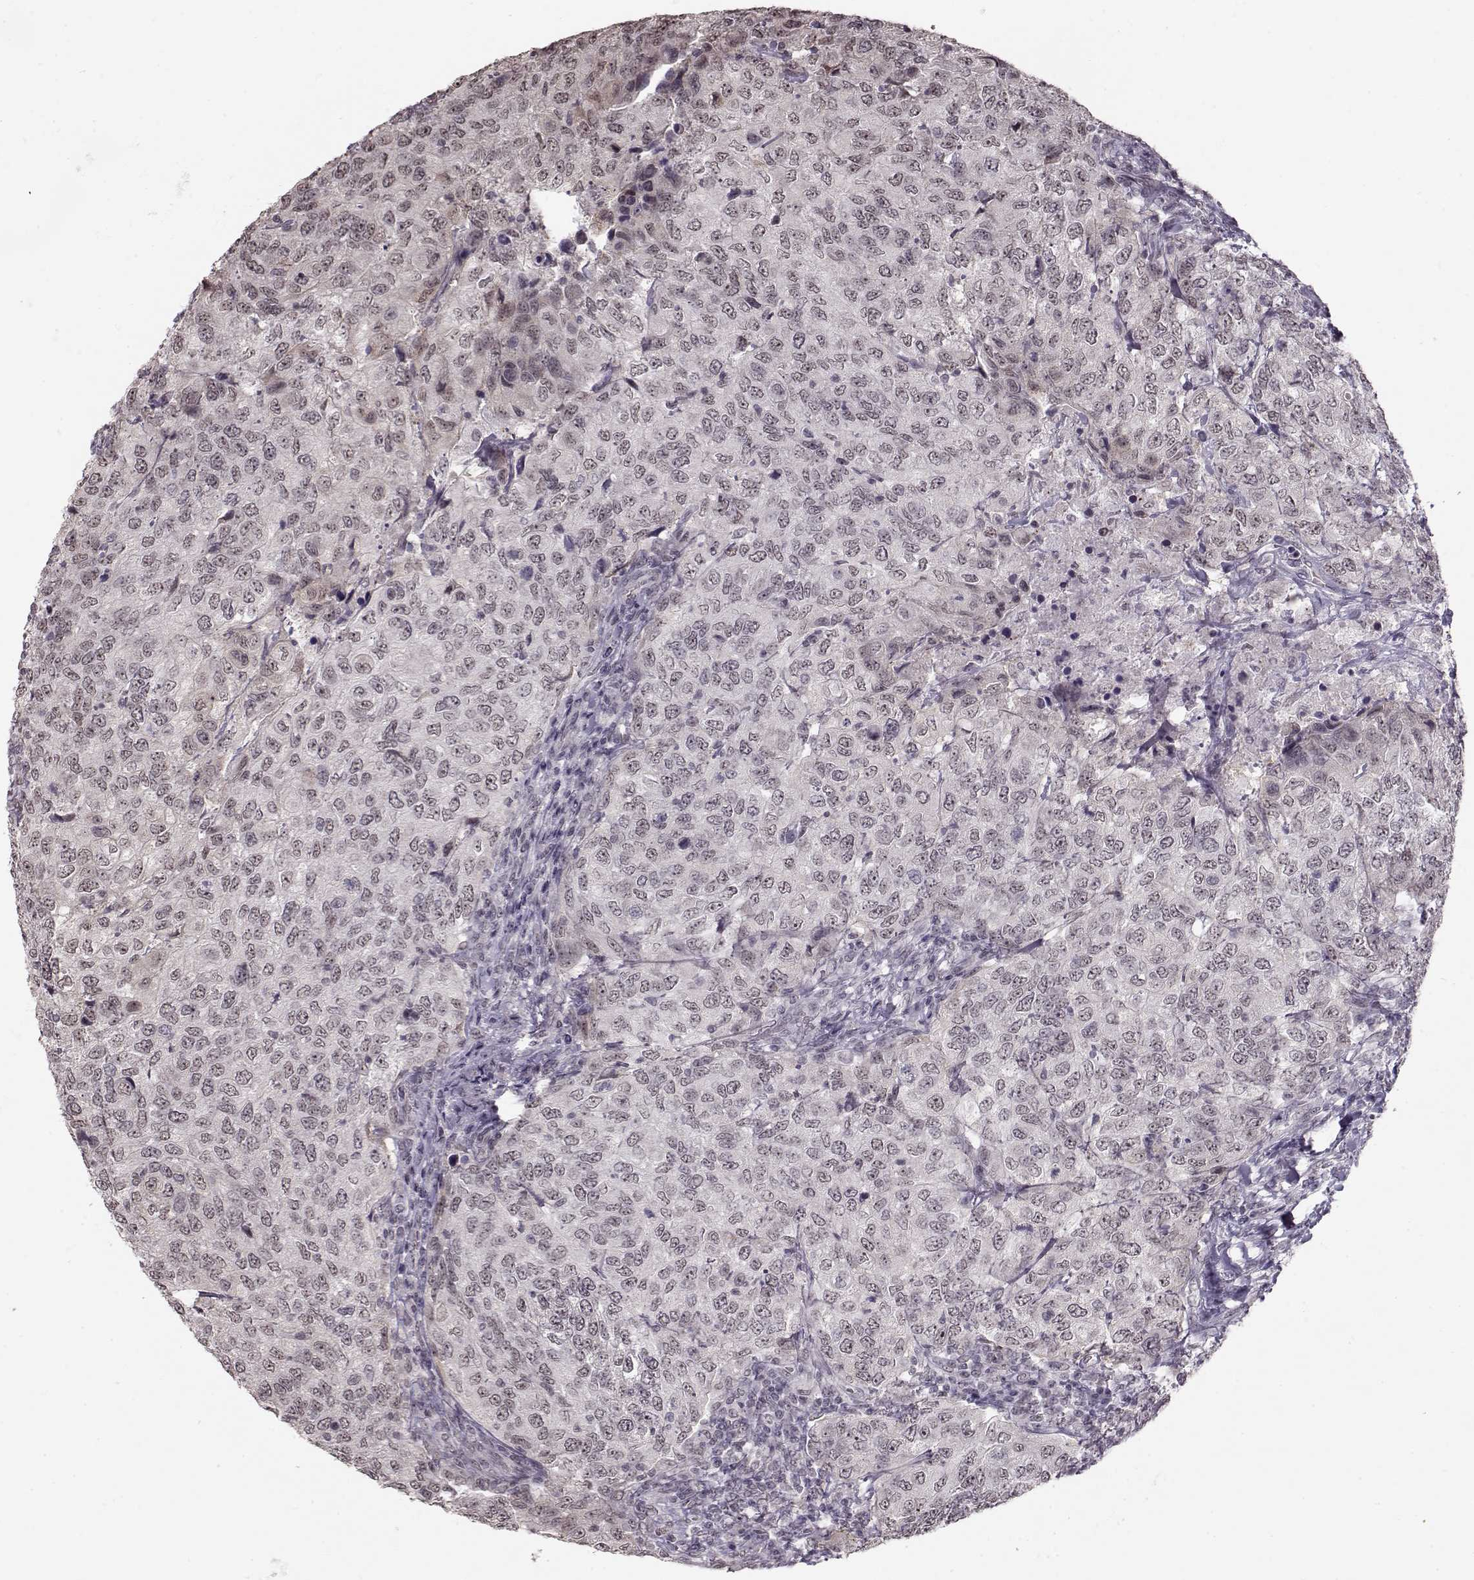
{"staining": {"intensity": "weak", "quantity": "<25%", "location": "nuclear"}, "tissue": "urothelial cancer", "cell_type": "Tumor cells", "image_type": "cancer", "snomed": [{"axis": "morphology", "description": "Urothelial carcinoma, High grade"}, {"axis": "topography", "description": "Urinary bladder"}], "caption": "High magnification brightfield microscopy of urothelial cancer stained with DAB (brown) and counterstained with hematoxylin (blue): tumor cells show no significant positivity.", "gene": "PCP4", "patient": {"sex": "female", "age": 78}}